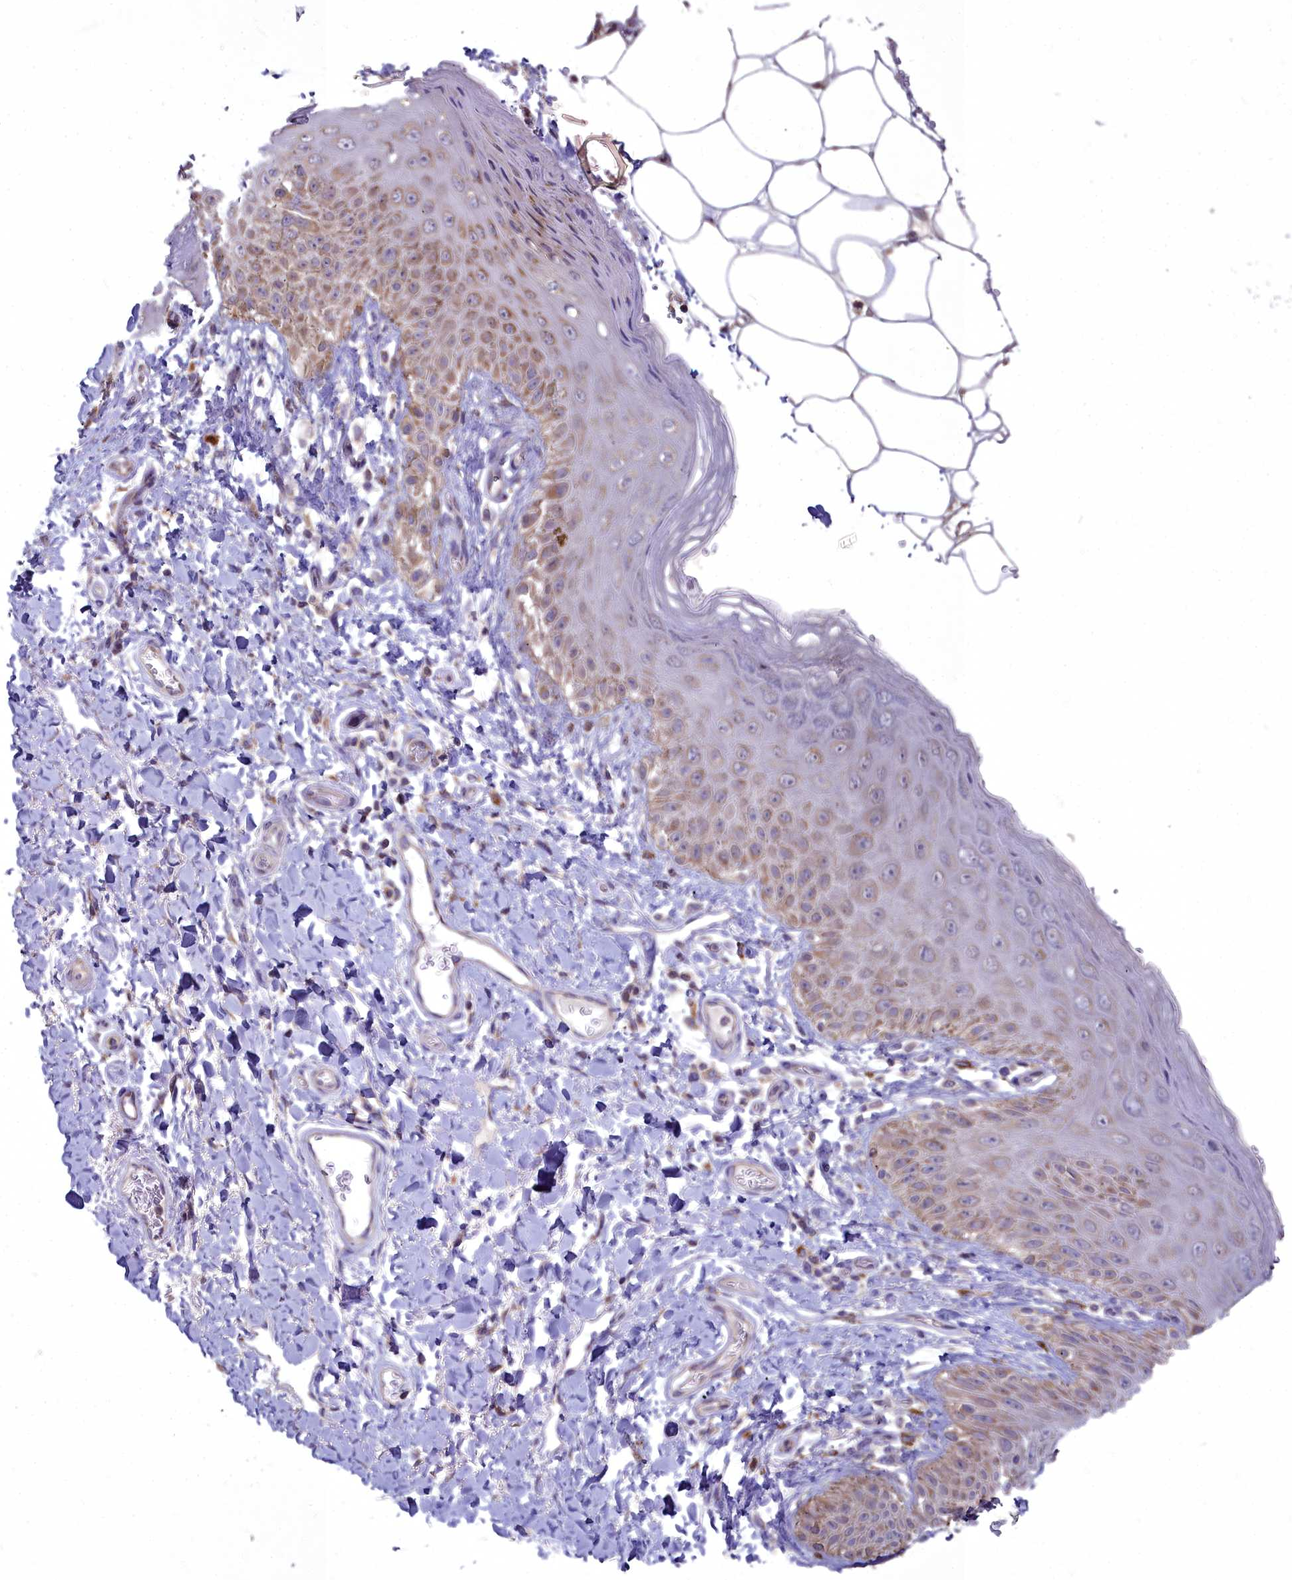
{"staining": {"intensity": "weak", "quantity": "25%-75%", "location": "cytoplasmic/membranous"}, "tissue": "skin", "cell_type": "Epidermal cells", "image_type": "normal", "snomed": [{"axis": "morphology", "description": "Normal tissue, NOS"}, {"axis": "topography", "description": "Anal"}], "caption": "Immunohistochemical staining of unremarkable skin shows weak cytoplasmic/membranous protein expression in about 25%-75% of epidermal cells. The staining was performed using DAB (3,3'-diaminobenzidine) to visualize the protein expression in brown, while the nuclei were stained in blue with hematoxylin (Magnification: 20x).", "gene": "MICU2", "patient": {"sex": "male", "age": 44}}